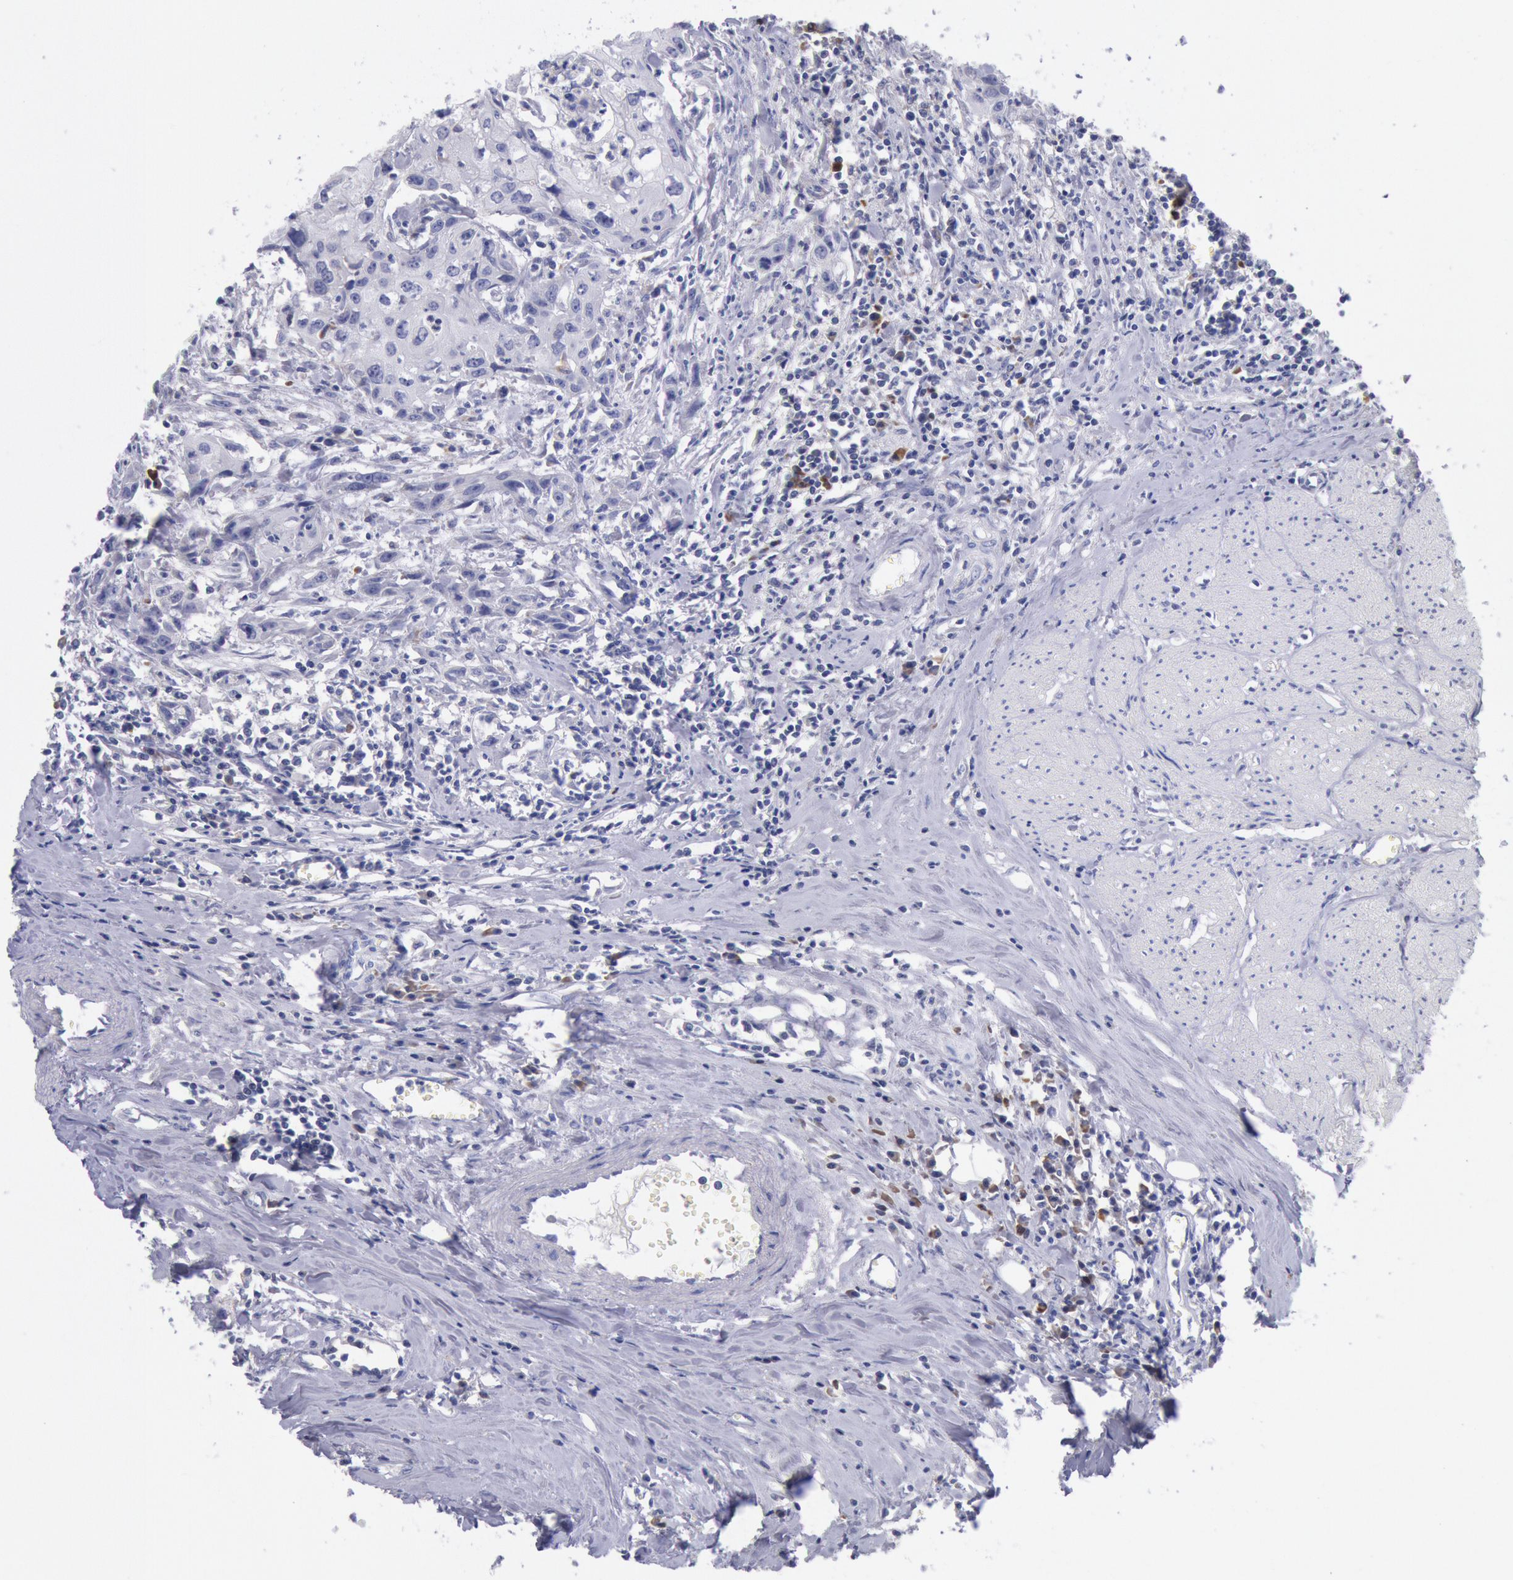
{"staining": {"intensity": "negative", "quantity": "none", "location": "none"}, "tissue": "urothelial cancer", "cell_type": "Tumor cells", "image_type": "cancer", "snomed": [{"axis": "morphology", "description": "Urothelial carcinoma, High grade"}, {"axis": "topography", "description": "Urinary bladder"}], "caption": "This histopathology image is of urothelial cancer stained with IHC to label a protein in brown with the nuclei are counter-stained blue. There is no staining in tumor cells.", "gene": "GAL3ST1", "patient": {"sex": "male", "age": 54}}